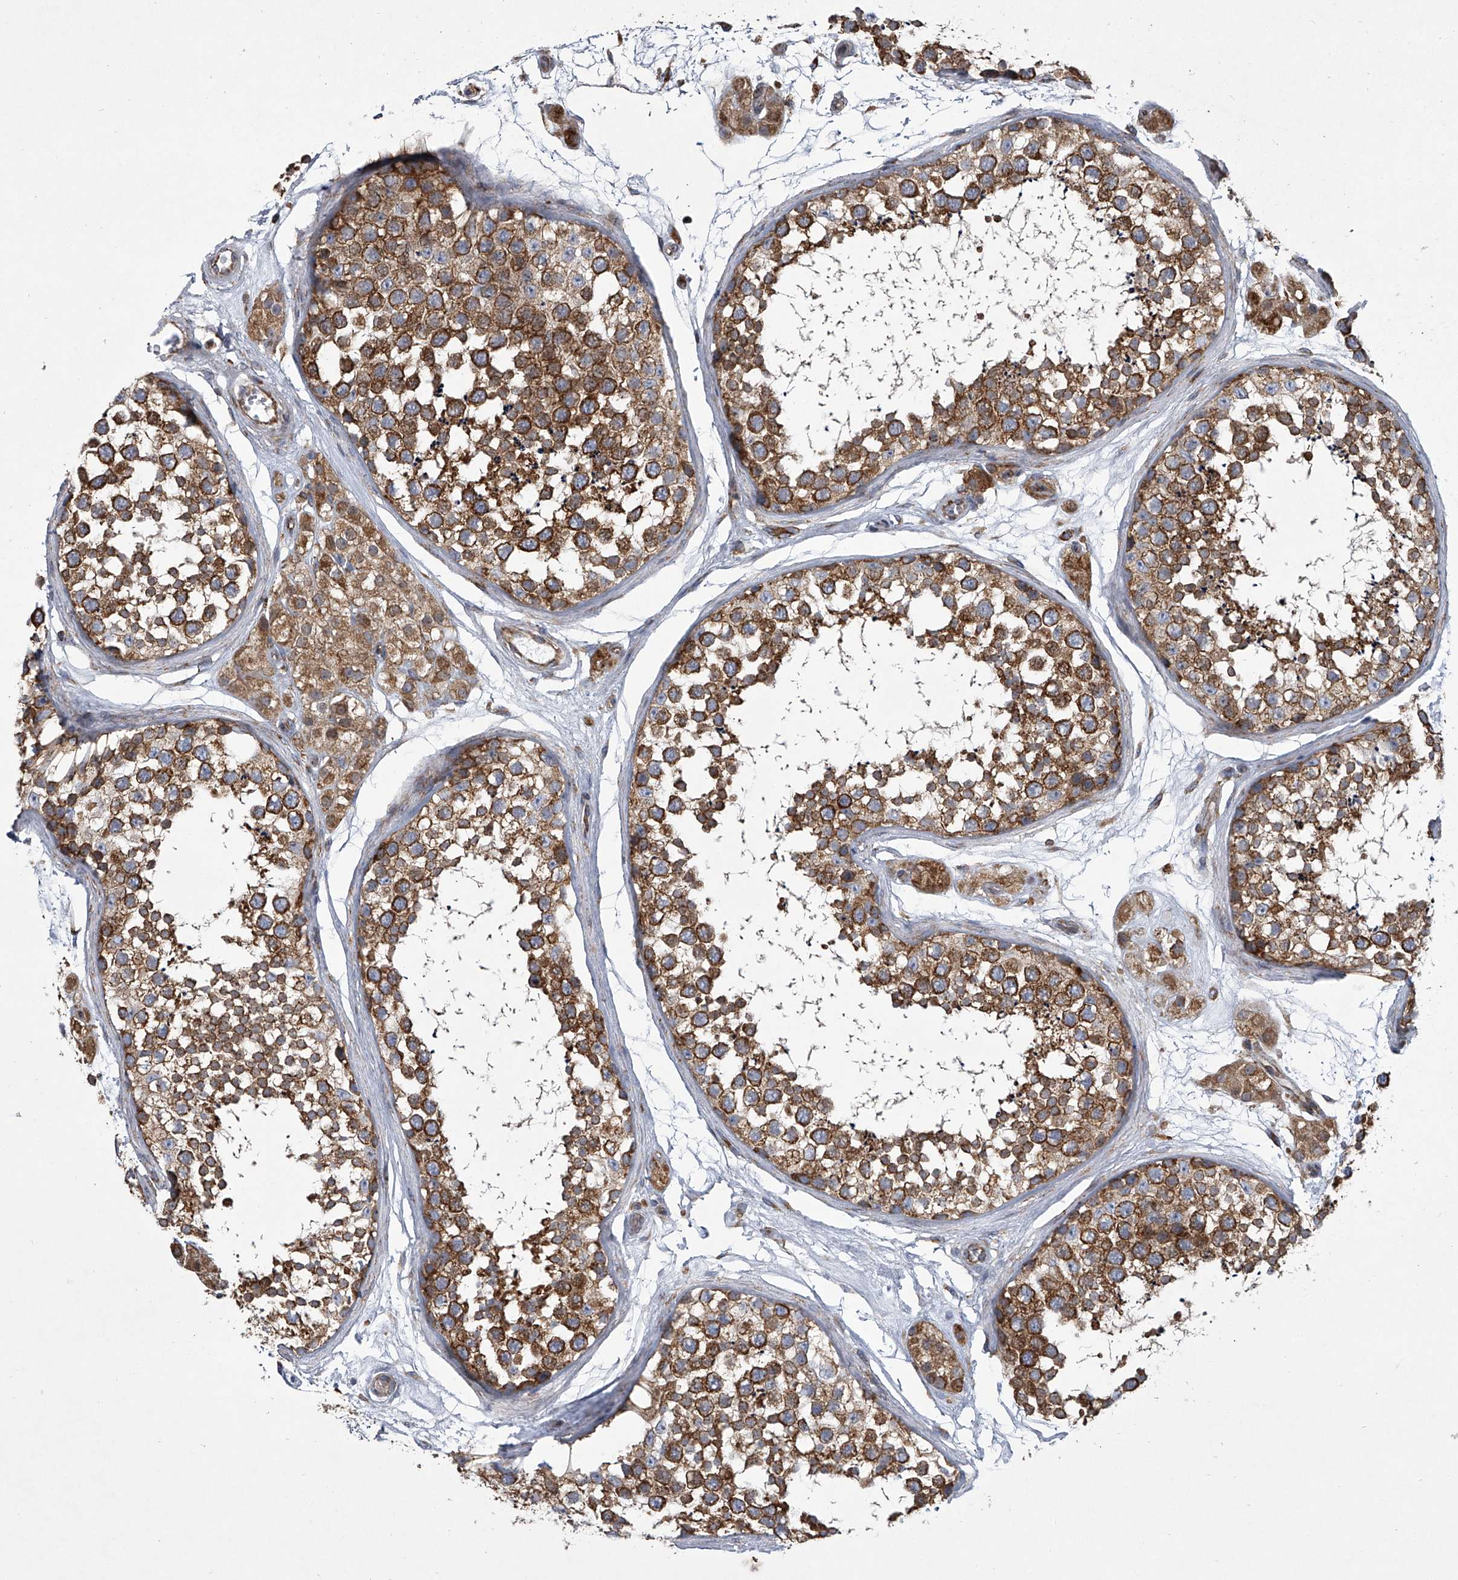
{"staining": {"intensity": "strong", "quantity": ">75%", "location": "cytoplasmic/membranous"}, "tissue": "testis", "cell_type": "Cells in seminiferous ducts", "image_type": "normal", "snomed": [{"axis": "morphology", "description": "Normal tissue, NOS"}, {"axis": "topography", "description": "Testis"}], "caption": "A photomicrograph of human testis stained for a protein shows strong cytoplasmic/membranous brown staining in cells in seminiferous ducts. The staining was performed using DAB, with brown indicating positive protein expression. Nuclei are stained blue with hematoxylin.", "gene": "ZC3H15", "patient": {"sex": "male", "age": 56}}